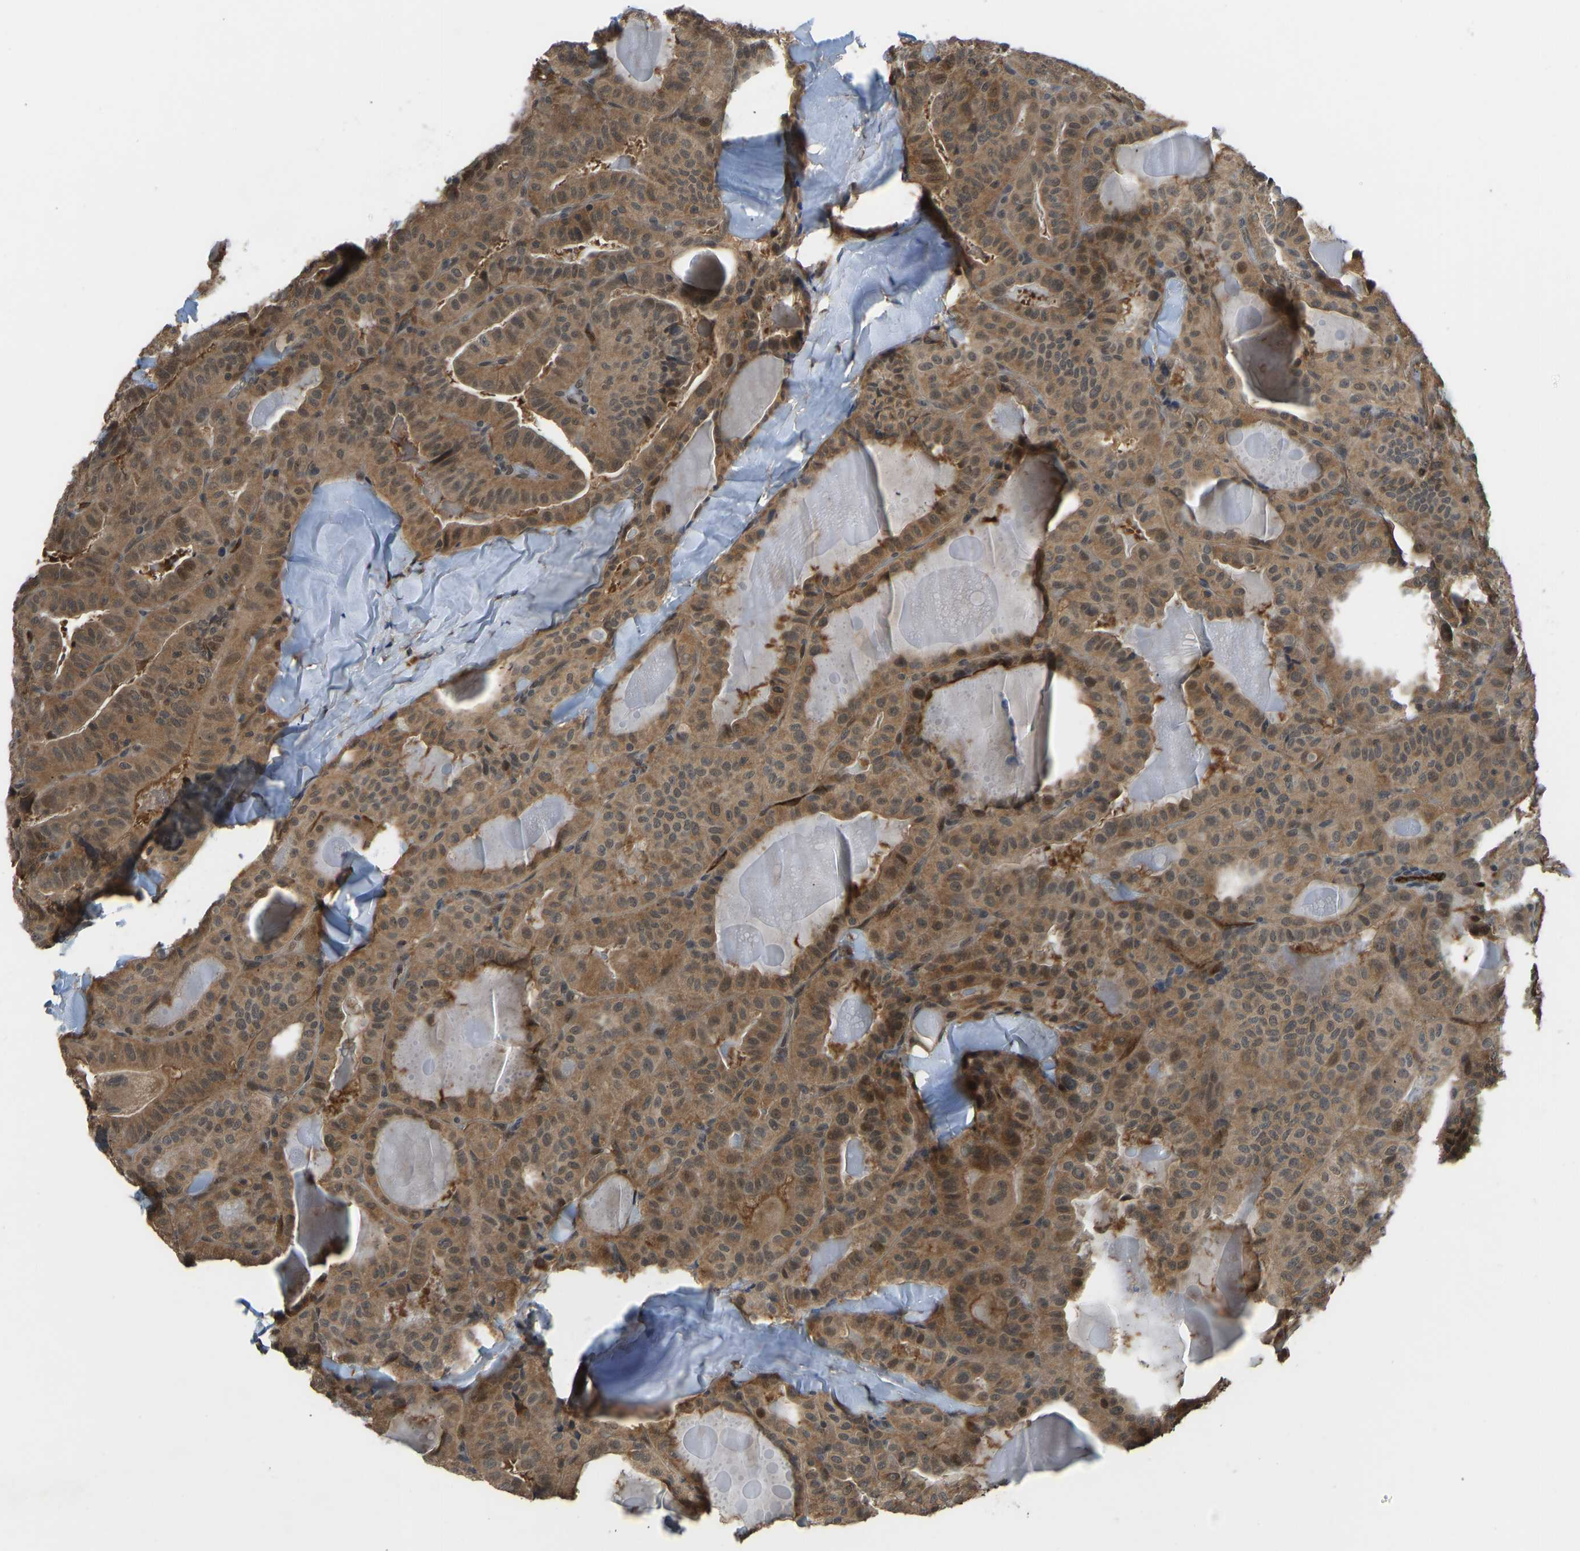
{"staining": {"intensity": "moderate", "quantity": ">75%", "location": "cytoplasmic/membranous,nuclear"}, "tissue": "thyroid cancer", "cell_type": "Tumor cells", "image_type": "cancer", "snomed": [{"axis": "morphology", "description": "Papillary adenocarcinoma, NOS"}, {"axis": "topography", "description": "Thyroid gland"}], "caption": "Thyroid cancer stained for a protein (brown) demonstrates moderate cytoplasmic/membranous and nuclear positive staining in approximately >75% of tumor cells.", "gene": "CCT8", "patient": {"sex": "male", "age": 77}}